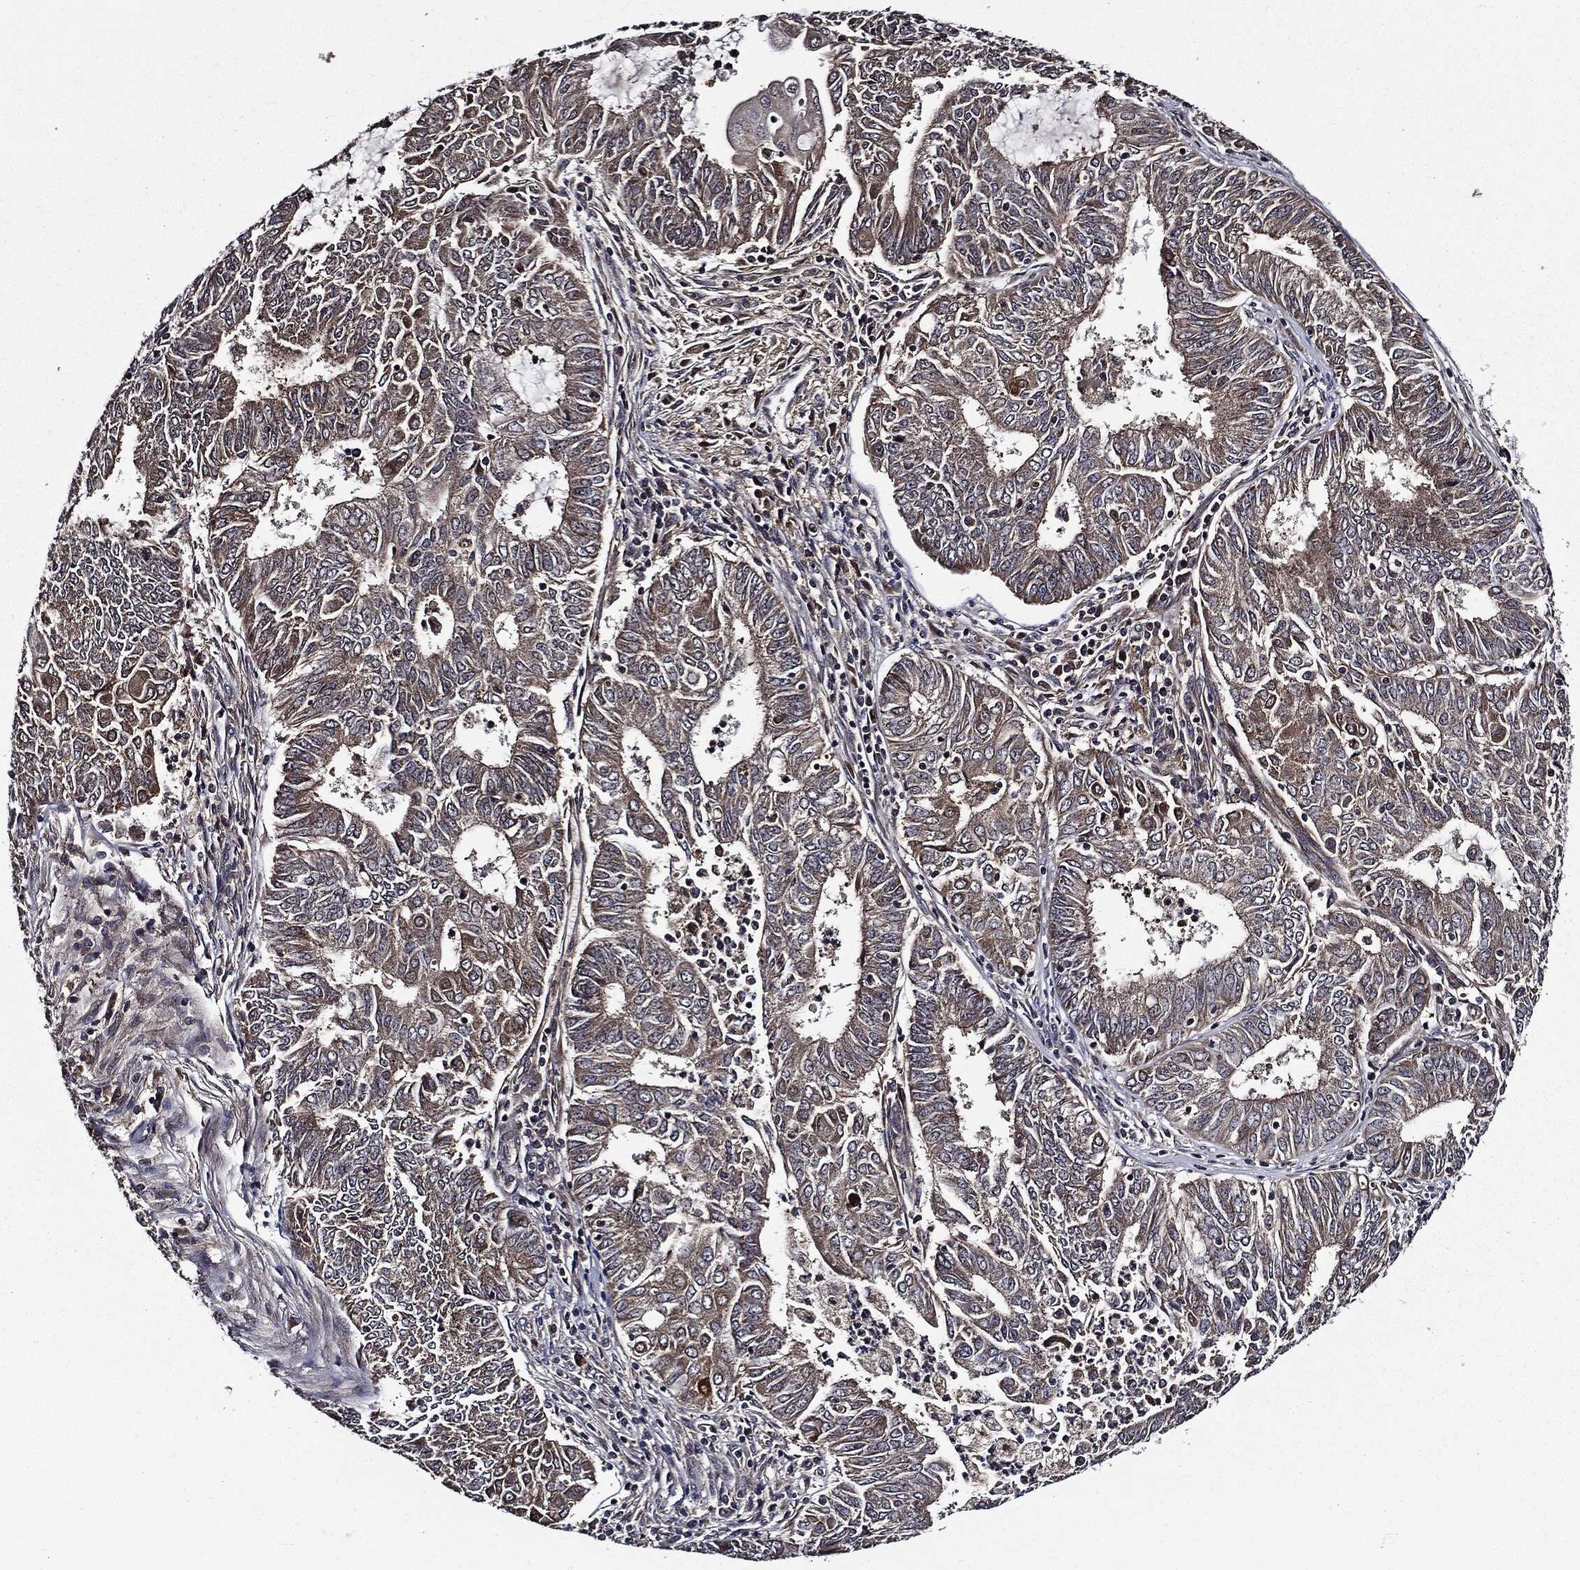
{"staining": {"intensity": "weak", "quantity": ">75%", "location": "cytoplasmic/membranous"}, "tissue": "endometrial cancer", "cell_type": "Tumor cells", "image_type": "cancer", "snomed": [{"axis": "morphology", "description": "Adenocarcinoma, NOS"}, {"axis": "topography", "description": "Endometrium"}], "caption": "Endometrial adenocarcinoma stained with a brown dye shows weak cytoplasmic/membranous positive positivity in approximately >75% of tumor cells.", "gene": "HTT", "patient": {"sex": "female", "age": 62}}